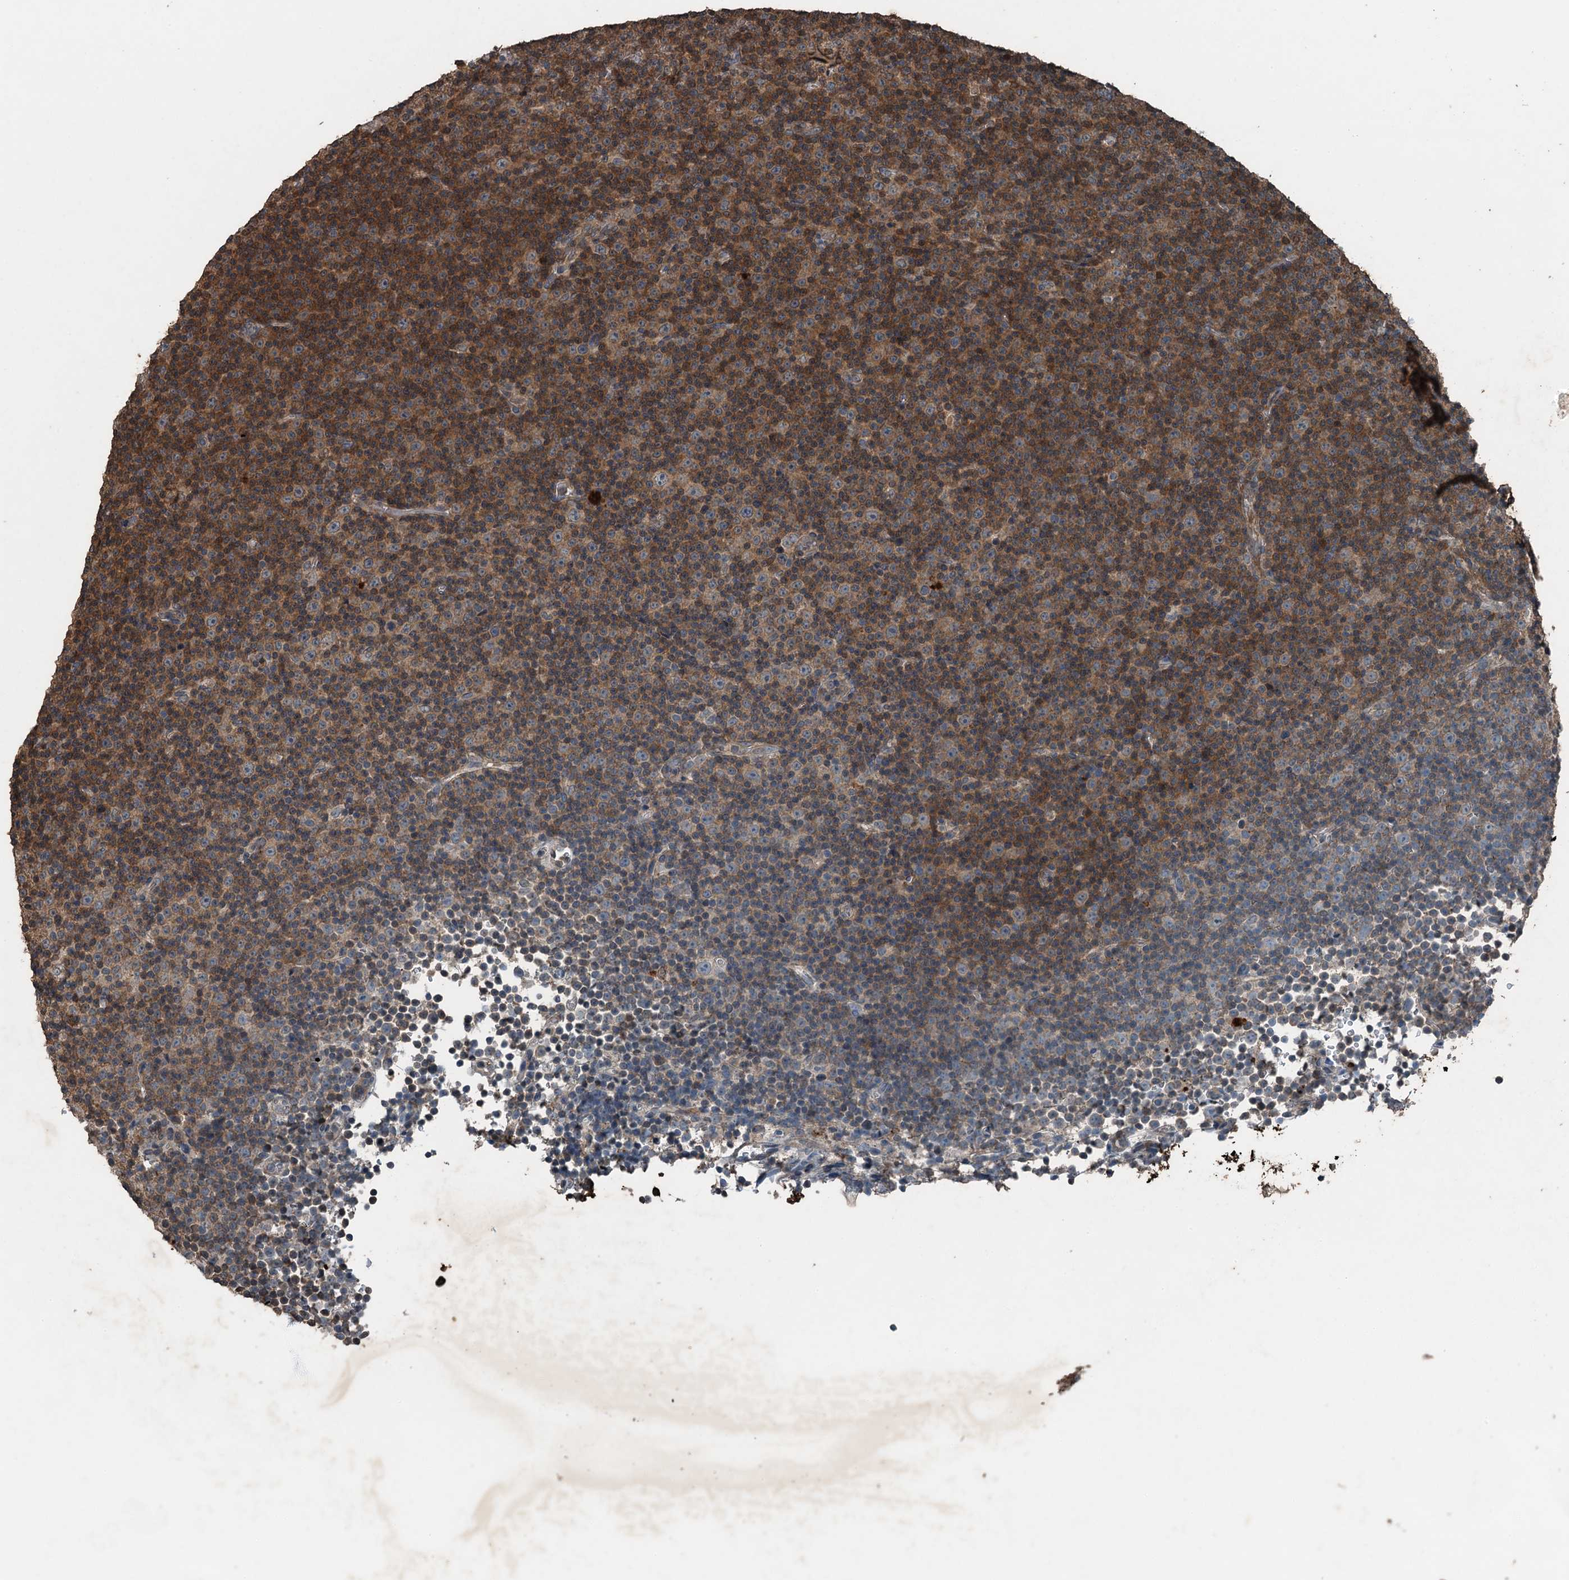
{"staining": {"intensity": "moderate", "quantity": "25%-75%", "location": "cytoplasmic/membranous"}, "tissue": "lymphoma", "cell_type": "Tumor cells", "image_type": "cancer", "snomed": [{"axis": "morphology", "description": "Malignant lymphoma, non-Hodgkin's type, Low grade"}, {"axis": "topography", "description": "Lymph node"}], "caption": "Malignant lymphoma, non-Hodgkin's type (low-grade) tissue shows moderate cytoplasmic/membranous expression in approximately 25%-75% of tumor cells, visualized by immunohistochemistry. The protein is stained brown, and the nuclei are stained in blue (DAB IHC with brightfield microscopy, high magnification).", "gene": "TCTN1", "patient": {"sex": "female", "age": 67}}